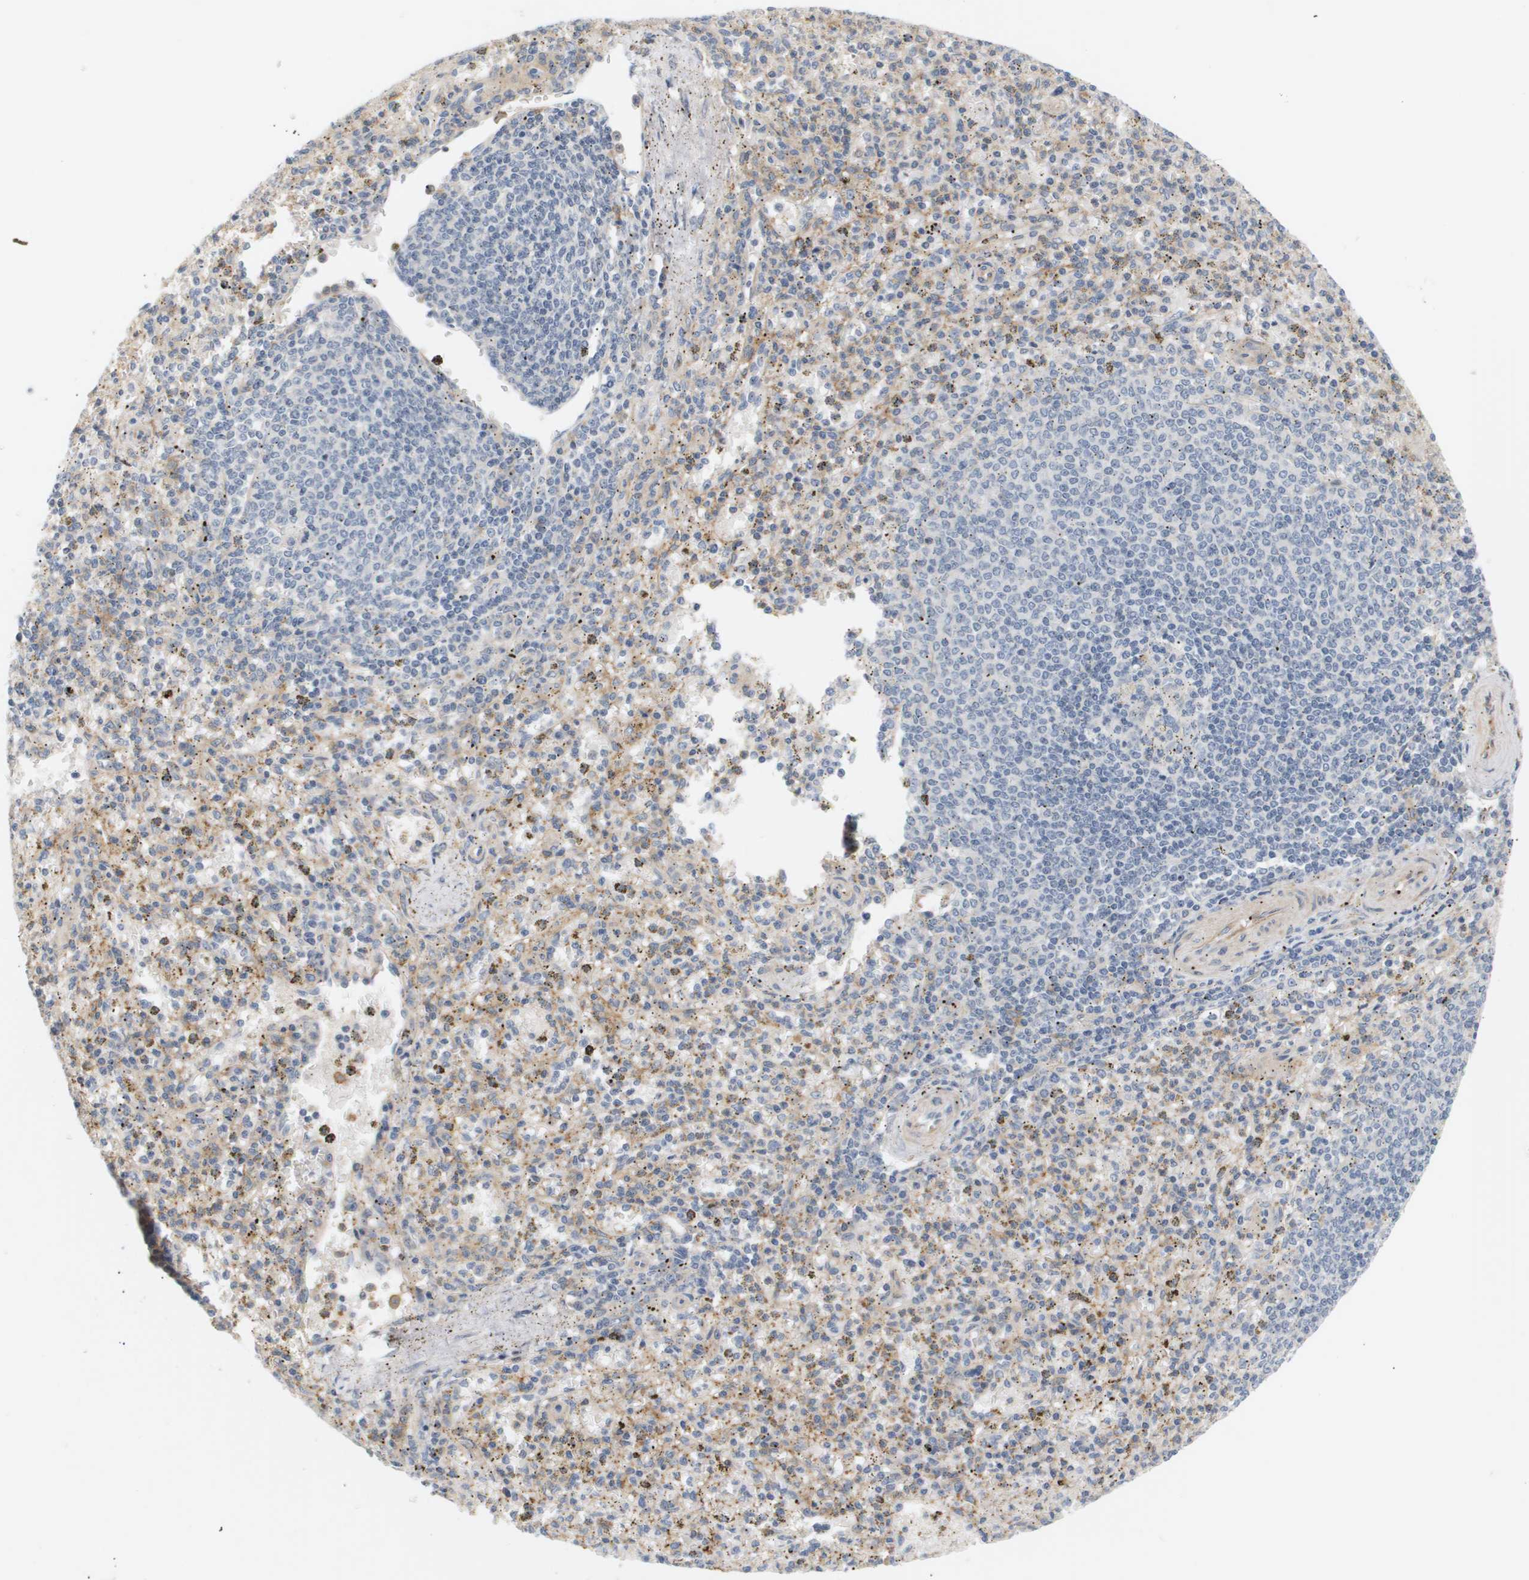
{"staining": {"intensity": "moderate", "quantity": "<25%", "location": "cytoplasmic/membranous"}, "tissue": "spleen", "cell_type": "Cells in red pulp", "image_type": "normal", "snomed": [{"axis": "morphology", "description": "Normal tissue, NOS"}, {"axis": "topography", "description": "Spleen"}], "caption": "DAB immunohistochemical staining of benign human spleen displays moderate cytoplasmic/membranous protein expression in approximately <25% of cells in red pulp.", "gene": "CORO2B", "patient": {"sex": "male", "age": 72}}